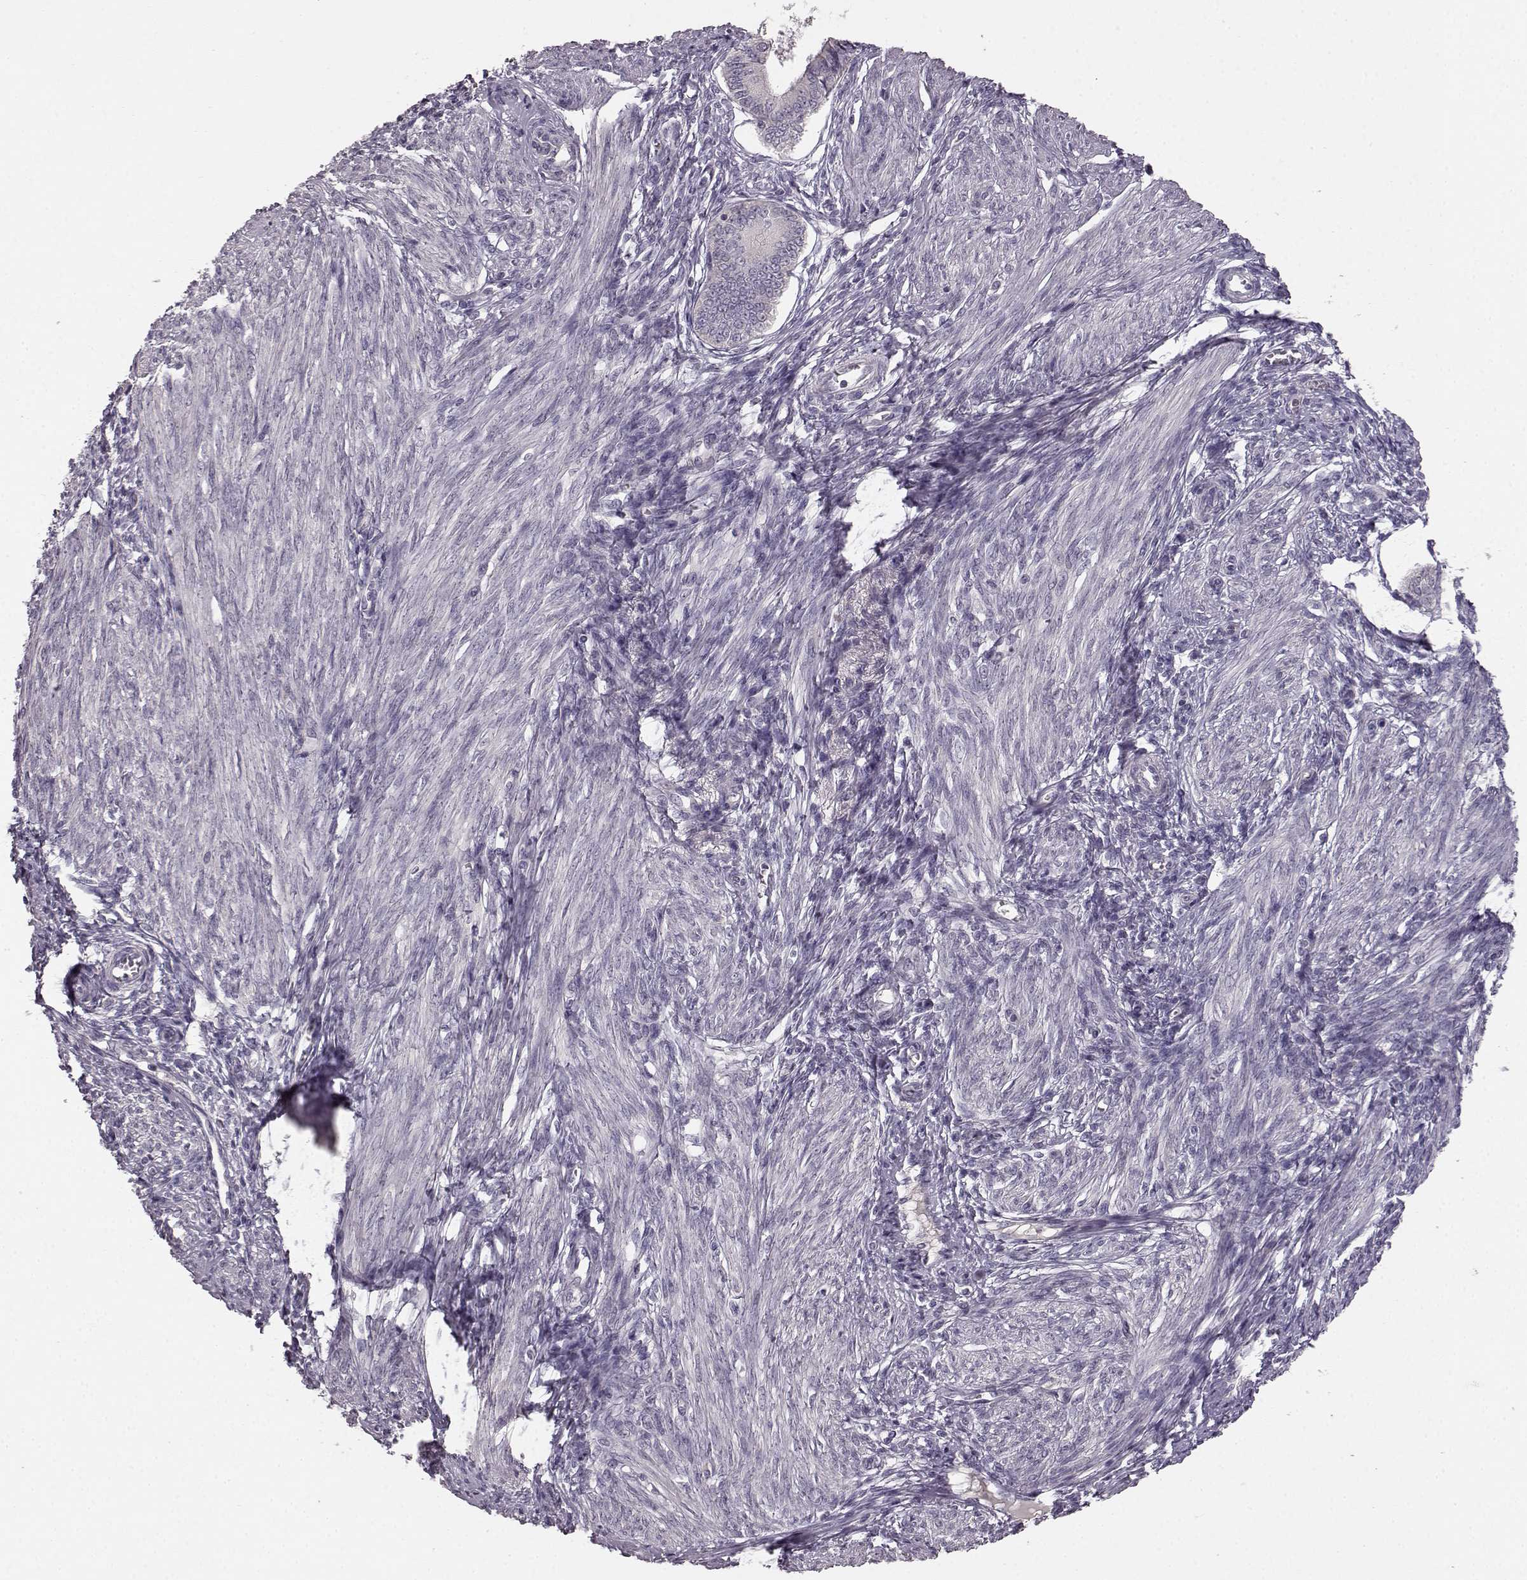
{"staining": {"intensity": "negative", "quantity": "none", "location": "none"}, "tissue": "endometrium", "cell_type": "Cells in endometrial stroma", "image_type": "normal", "snomed": [{"axis": "morphology", "description": "Normal tissue, NOS"}, {"axis": "topography", "description": "Endometrium"}], "caption": "Cells in endometrial stroma are negative for brown protein staining in benign endometrium. Brightfield microscopy of immunohistochemistry (IHC) stained with DAB (brown) and hematoxylin (blue), captured at high magnification.", "gene": "BFSP2", "patient": {"sex": "female", "age": 42}}